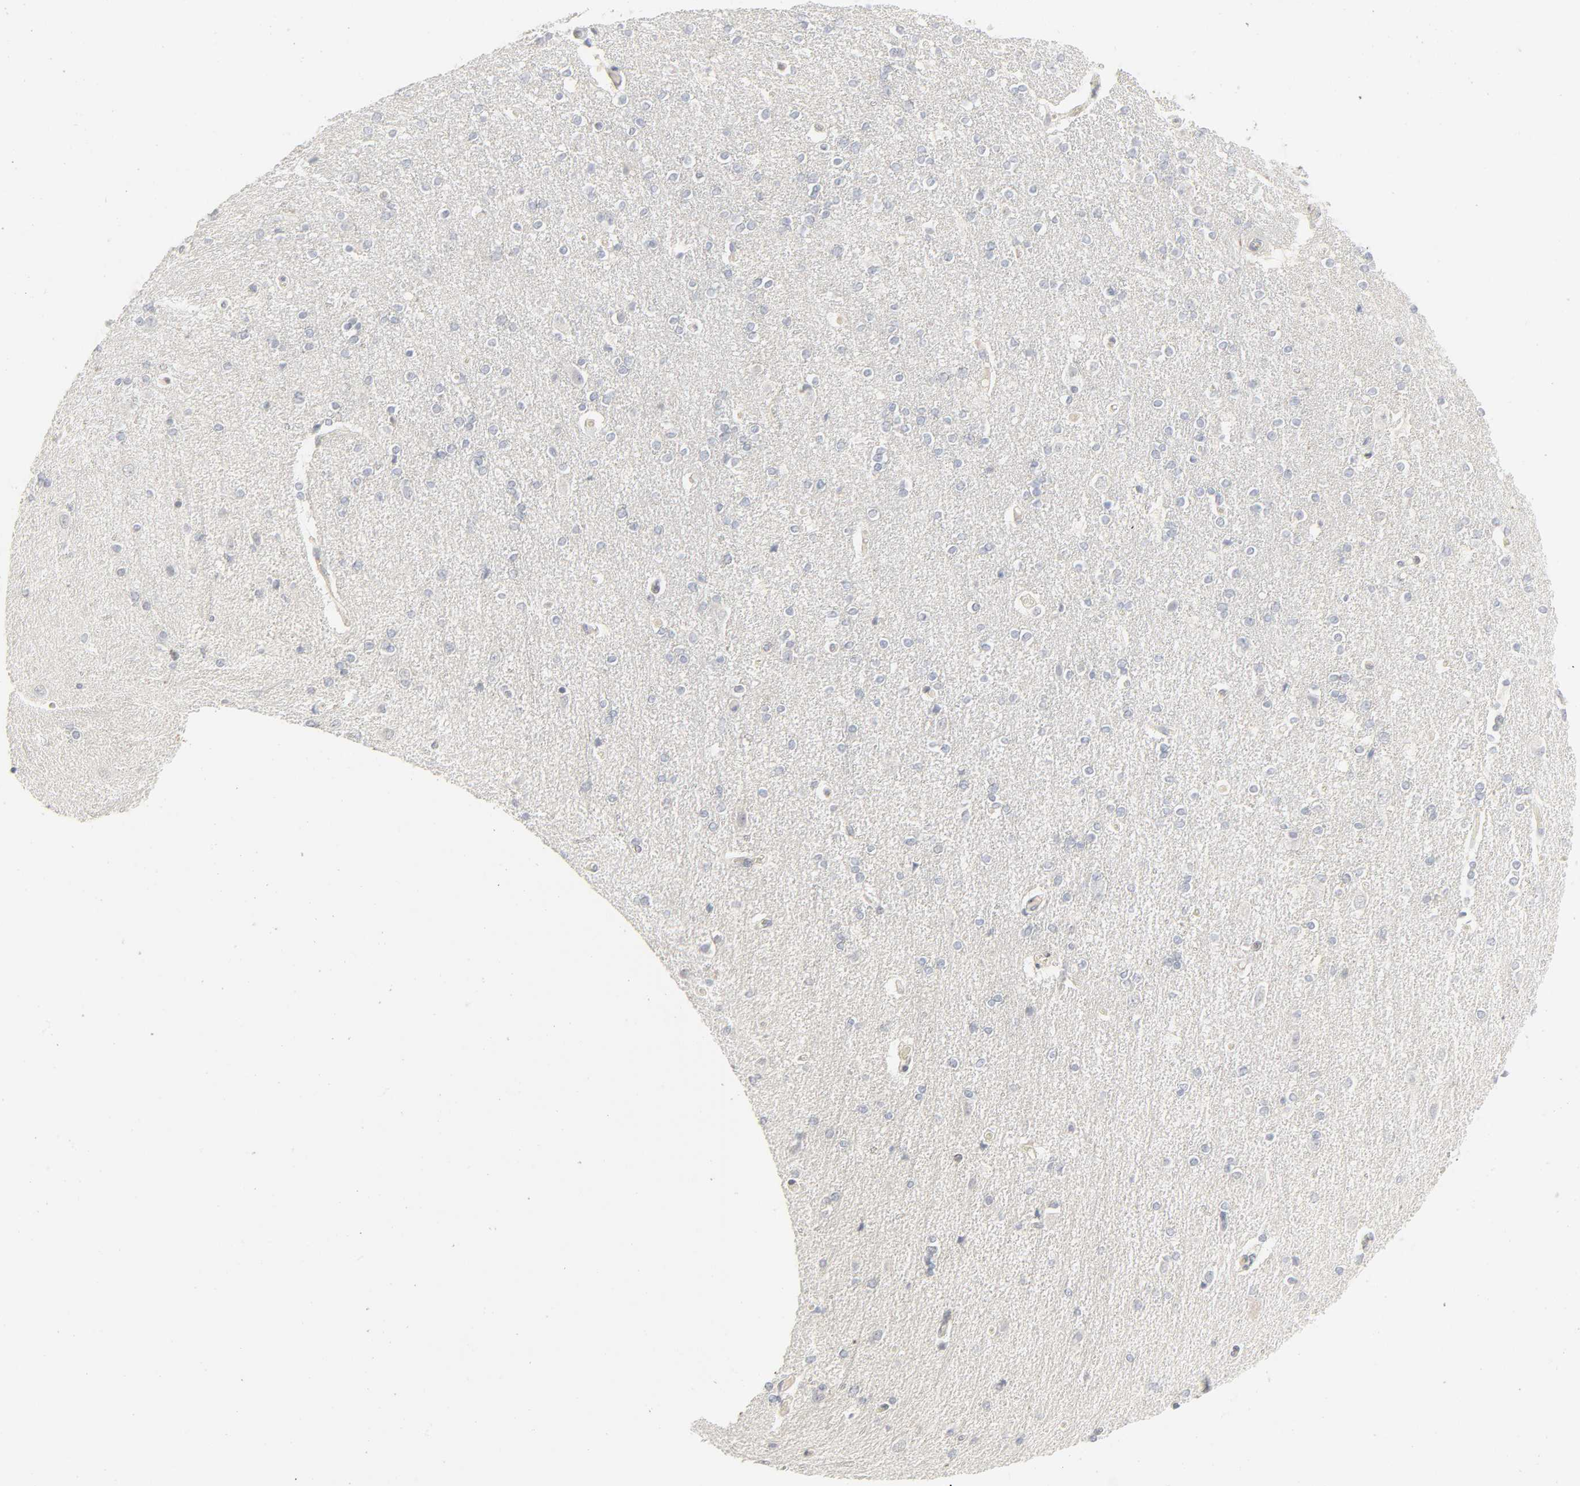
{"staining": {"intensity": "negative", "quantity": "none", "location": "none"}, "tissue": "caudate", "cell_type": "Glial cells", "image_type": "normal", "snomed": [{"axis": "morphology", "description": "Normal tissue, NOS"}, {"axis": "topography", "description": "Lateral ventricle wall"}], "caption": "An immunohistochemistry micrograph of unremarkable caudate is shown. There is no staining in glial cells of caudate. (Immunohistochemistry, brightfield microscopy, high magnification).", "gene": "LGALS2", "patient": {"sex": "female", "age": 54}}